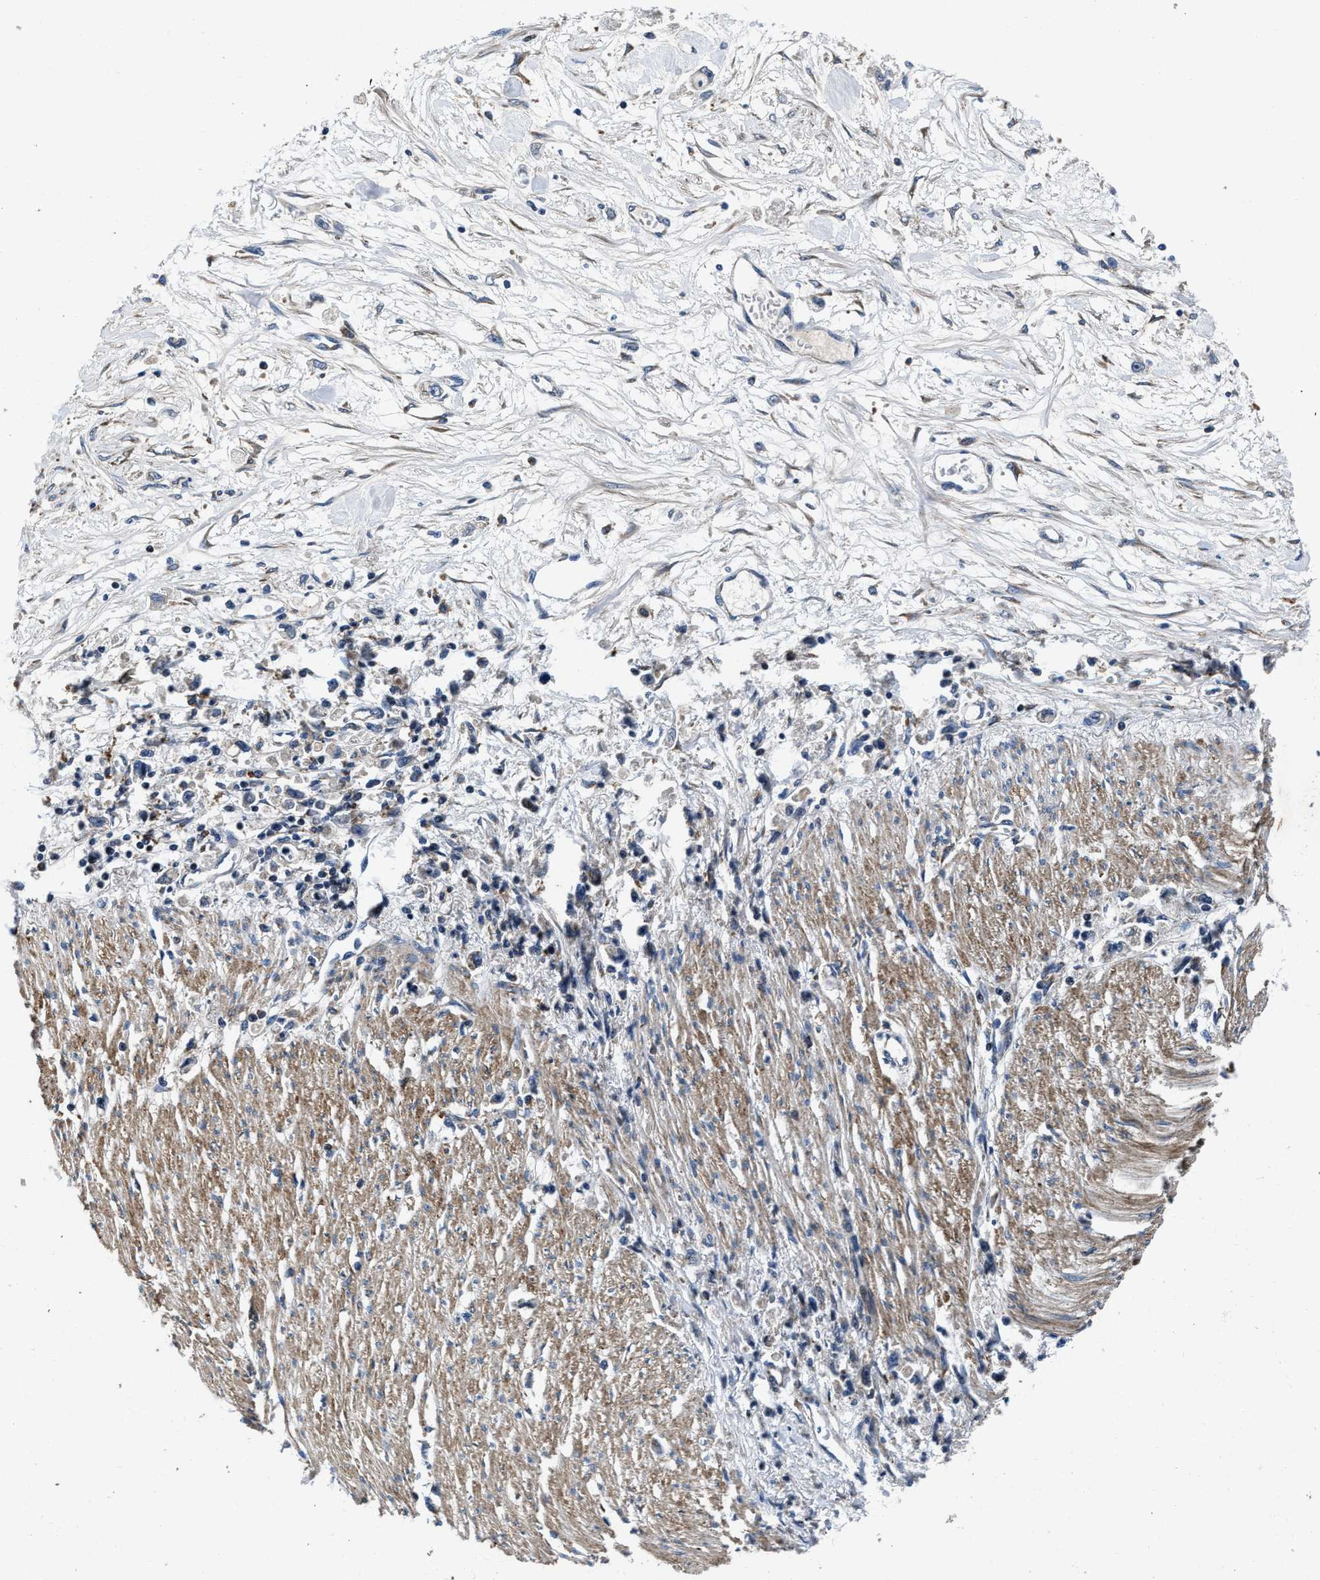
{"staining": {"intensity": "negative", "quantity": "none", "location": "none"}, "tissue": "stomach cancer", "cell_type": "Tumor cells", "image_type": "cancer", "snomed": [{"axis": "morphology", "description": "Adenocarcinoma, NOS"}, {"axis": "topography", "description": "Stomach"}], "caption": "A photomicrograph of human stomach cancer is negative for staining in tumor cells. (DAB immunohistochemistry (IHC) visualized using brightfield microscopy, high magnification).", "gene": "C2orf66", "patient": {"sex": "female", "age": 59}}